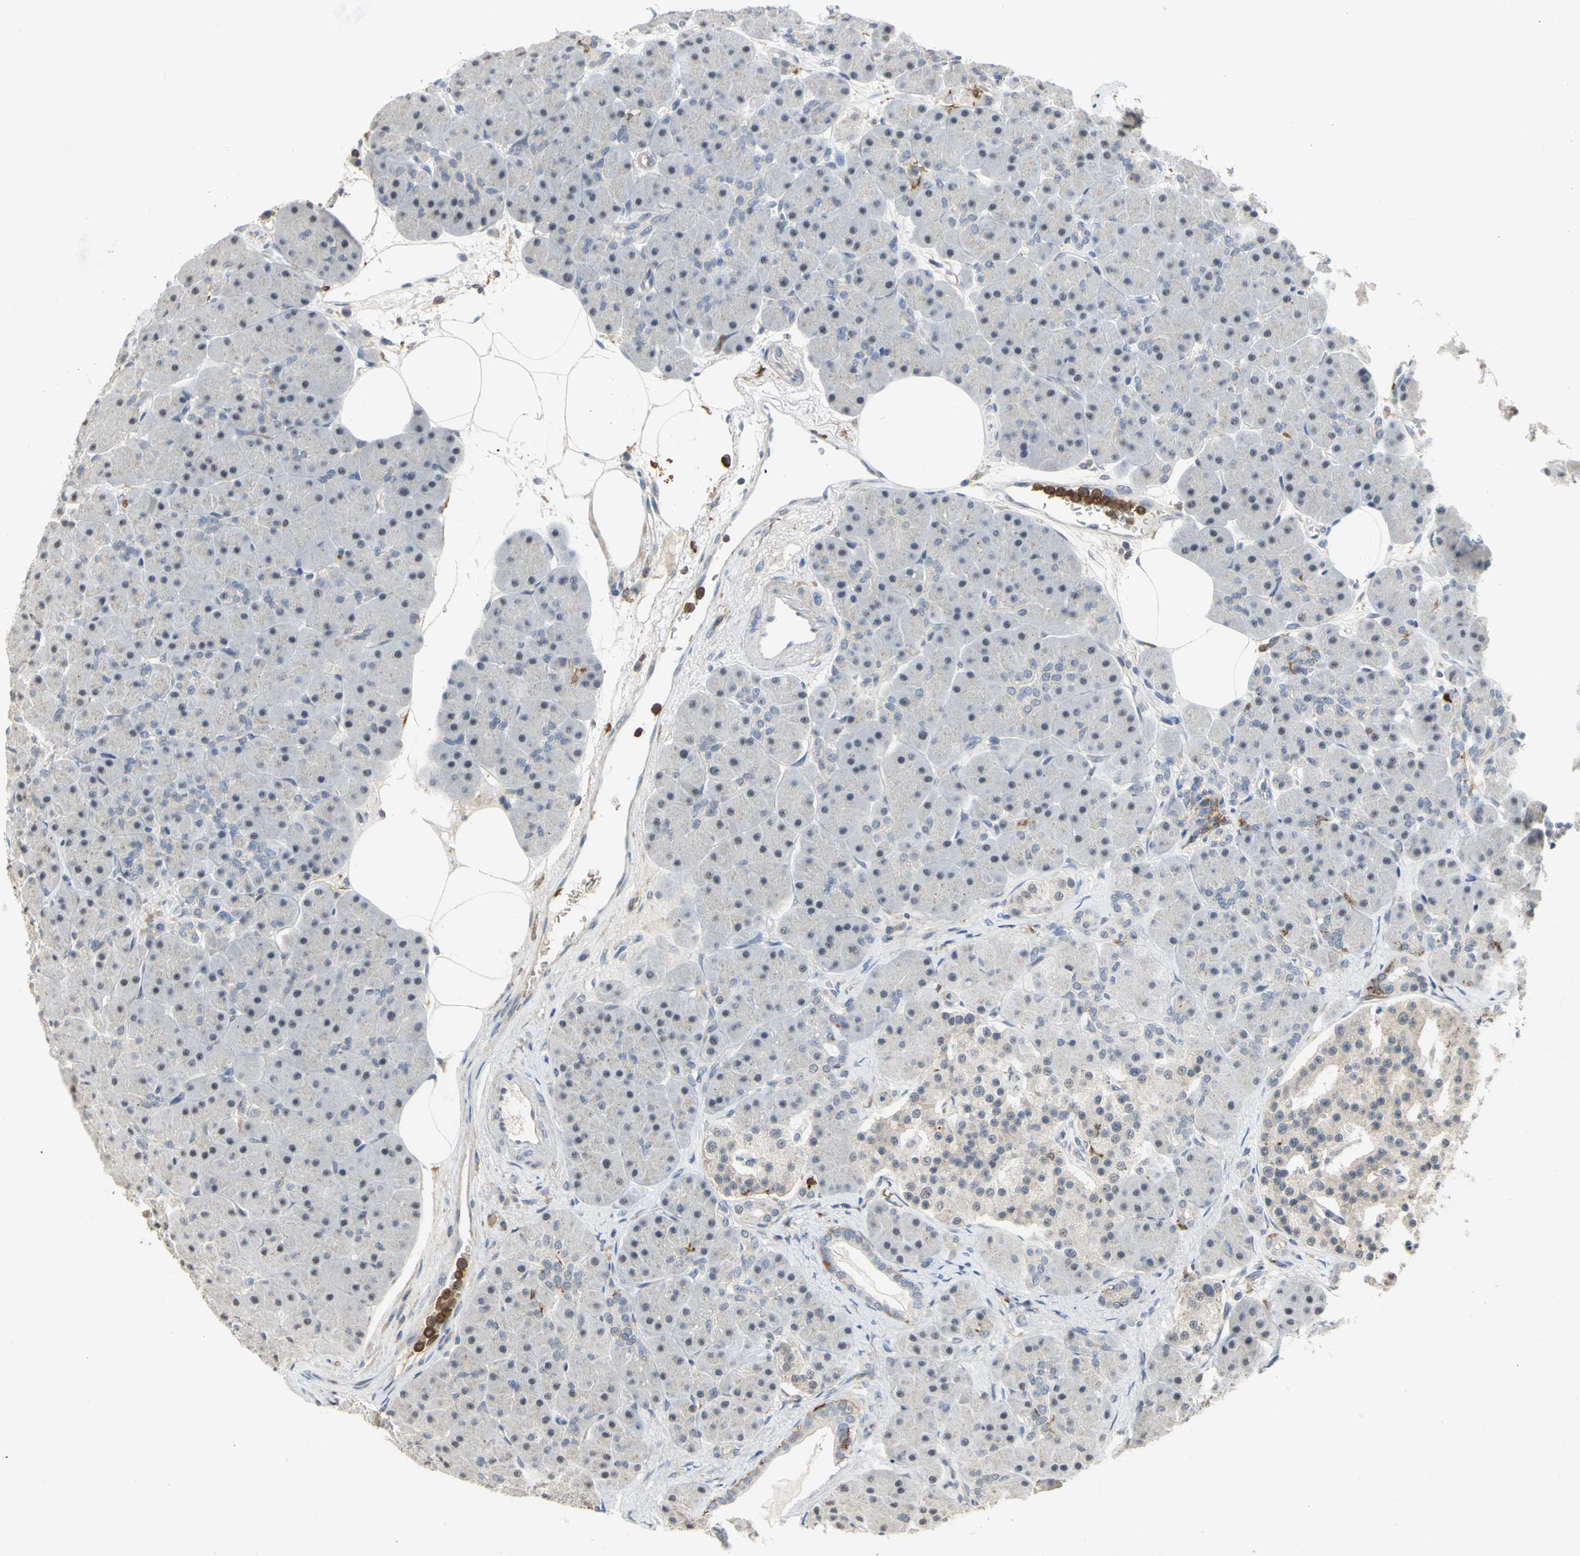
{"staining": {"intensity": "negative", "quantity": "none", "location": "none"}, "tissue": "pancreas", "cell_type": "Exocrine glandular cells", "image_type": "normal", "snomed": [{"axis": "morphology", "description": "Normal tissue, NOS"}, {"axis": "topography", "description": "Pancreas"}], "caption": "High magnification brightfield microscopy of normal pancreas stained with DAB (brown) and counterstained with hematoxylin (blue): exocrine glandular cells show no significant positivity. (Brightfield microscopy of DAB IHC at high magnification).", "gene": "SKAP2", "patient": {"sex": "male", "age": 66}}